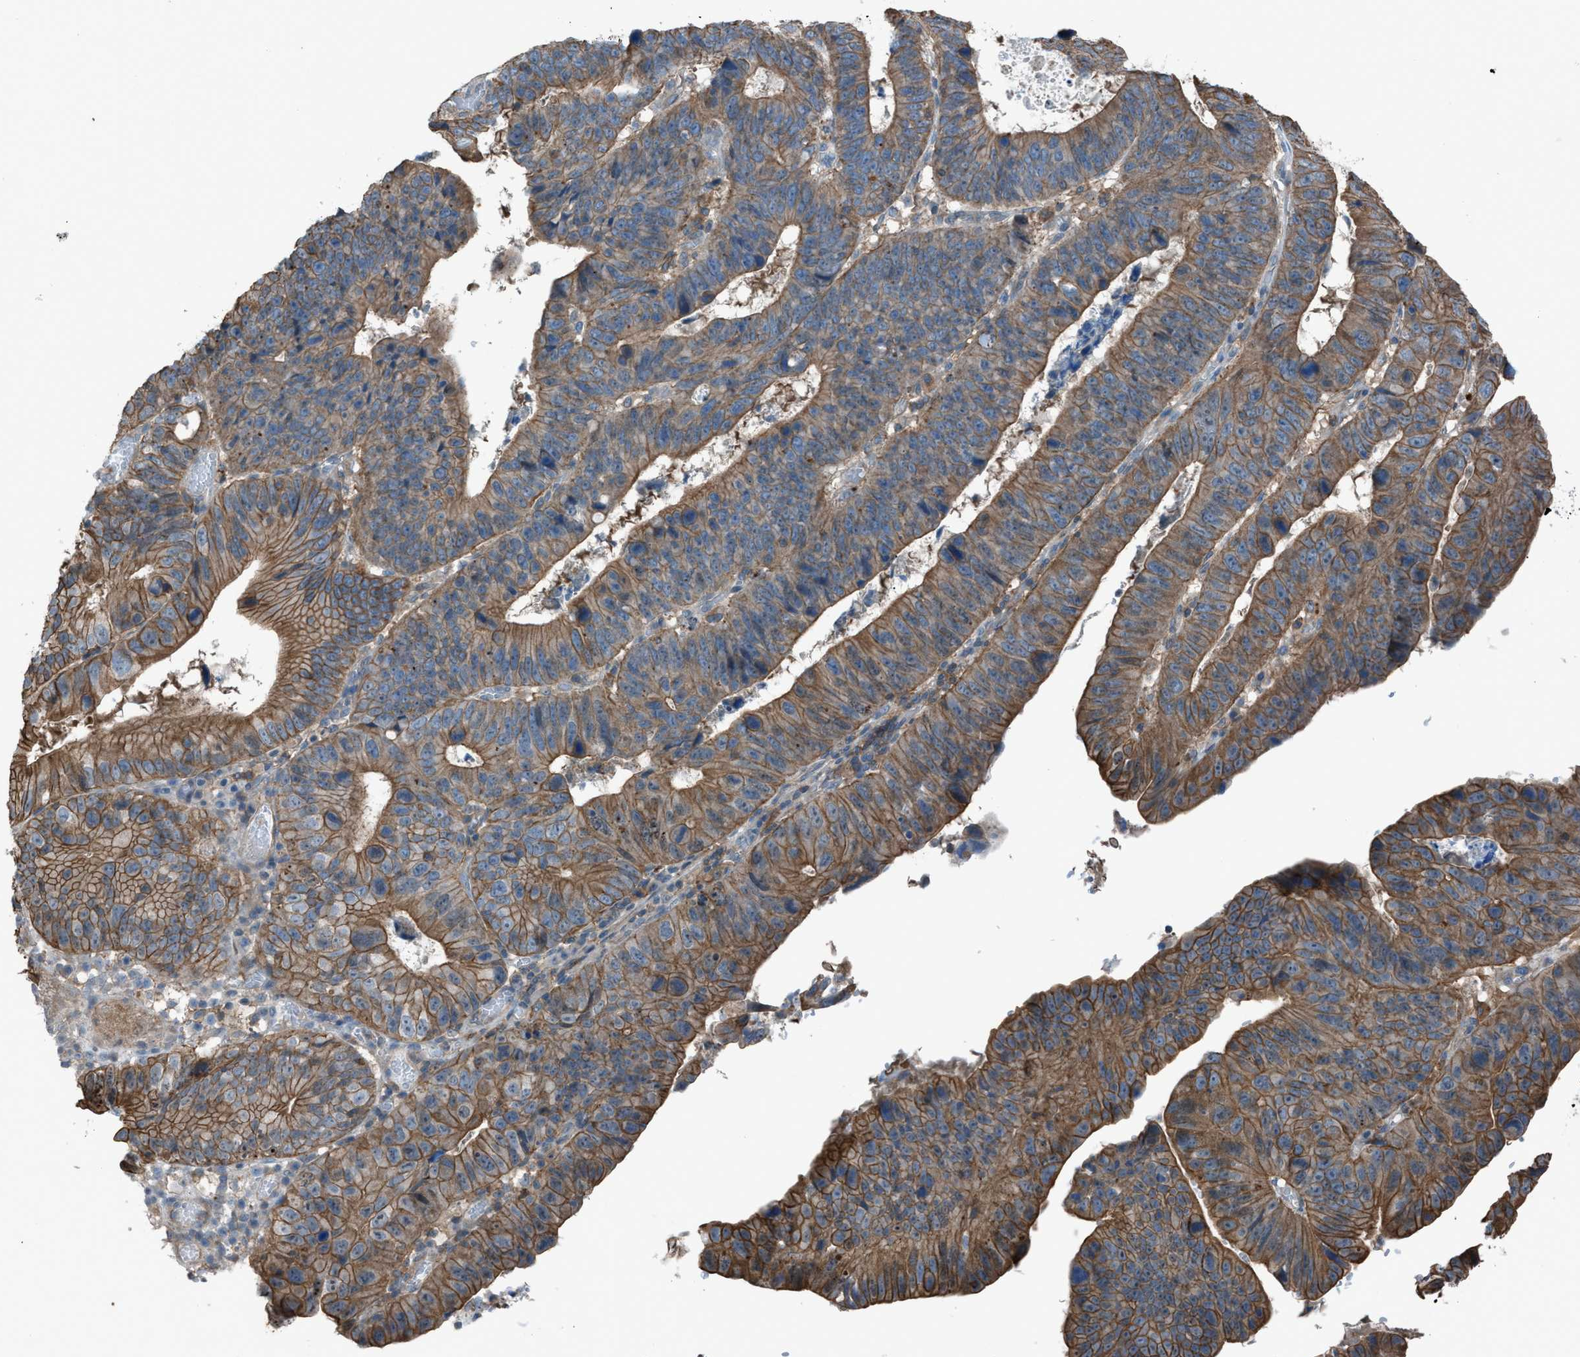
{"staining": {"intensity": "strong", "quantity": ">75%", "location": "cytoplasmic/membranous"}, "tissue": "stomach cancer", "cell_type": "Tumor cells", "image_type": "cancer", "snomed": [{"axis": "morphology", "description": "Adenocarcinoma, NOS"}, {"axis": "topography", "description": "Stomach"}], "caption": "This is a photomicrograph of immunohistochemistry staining of stomach cancer (adenocarcinoma), which shows strong expression in the cytoplasmic/membranous of tumor cells.", "gene": "DYRK1A", "patient": {"sex": "male", "age": 59}}